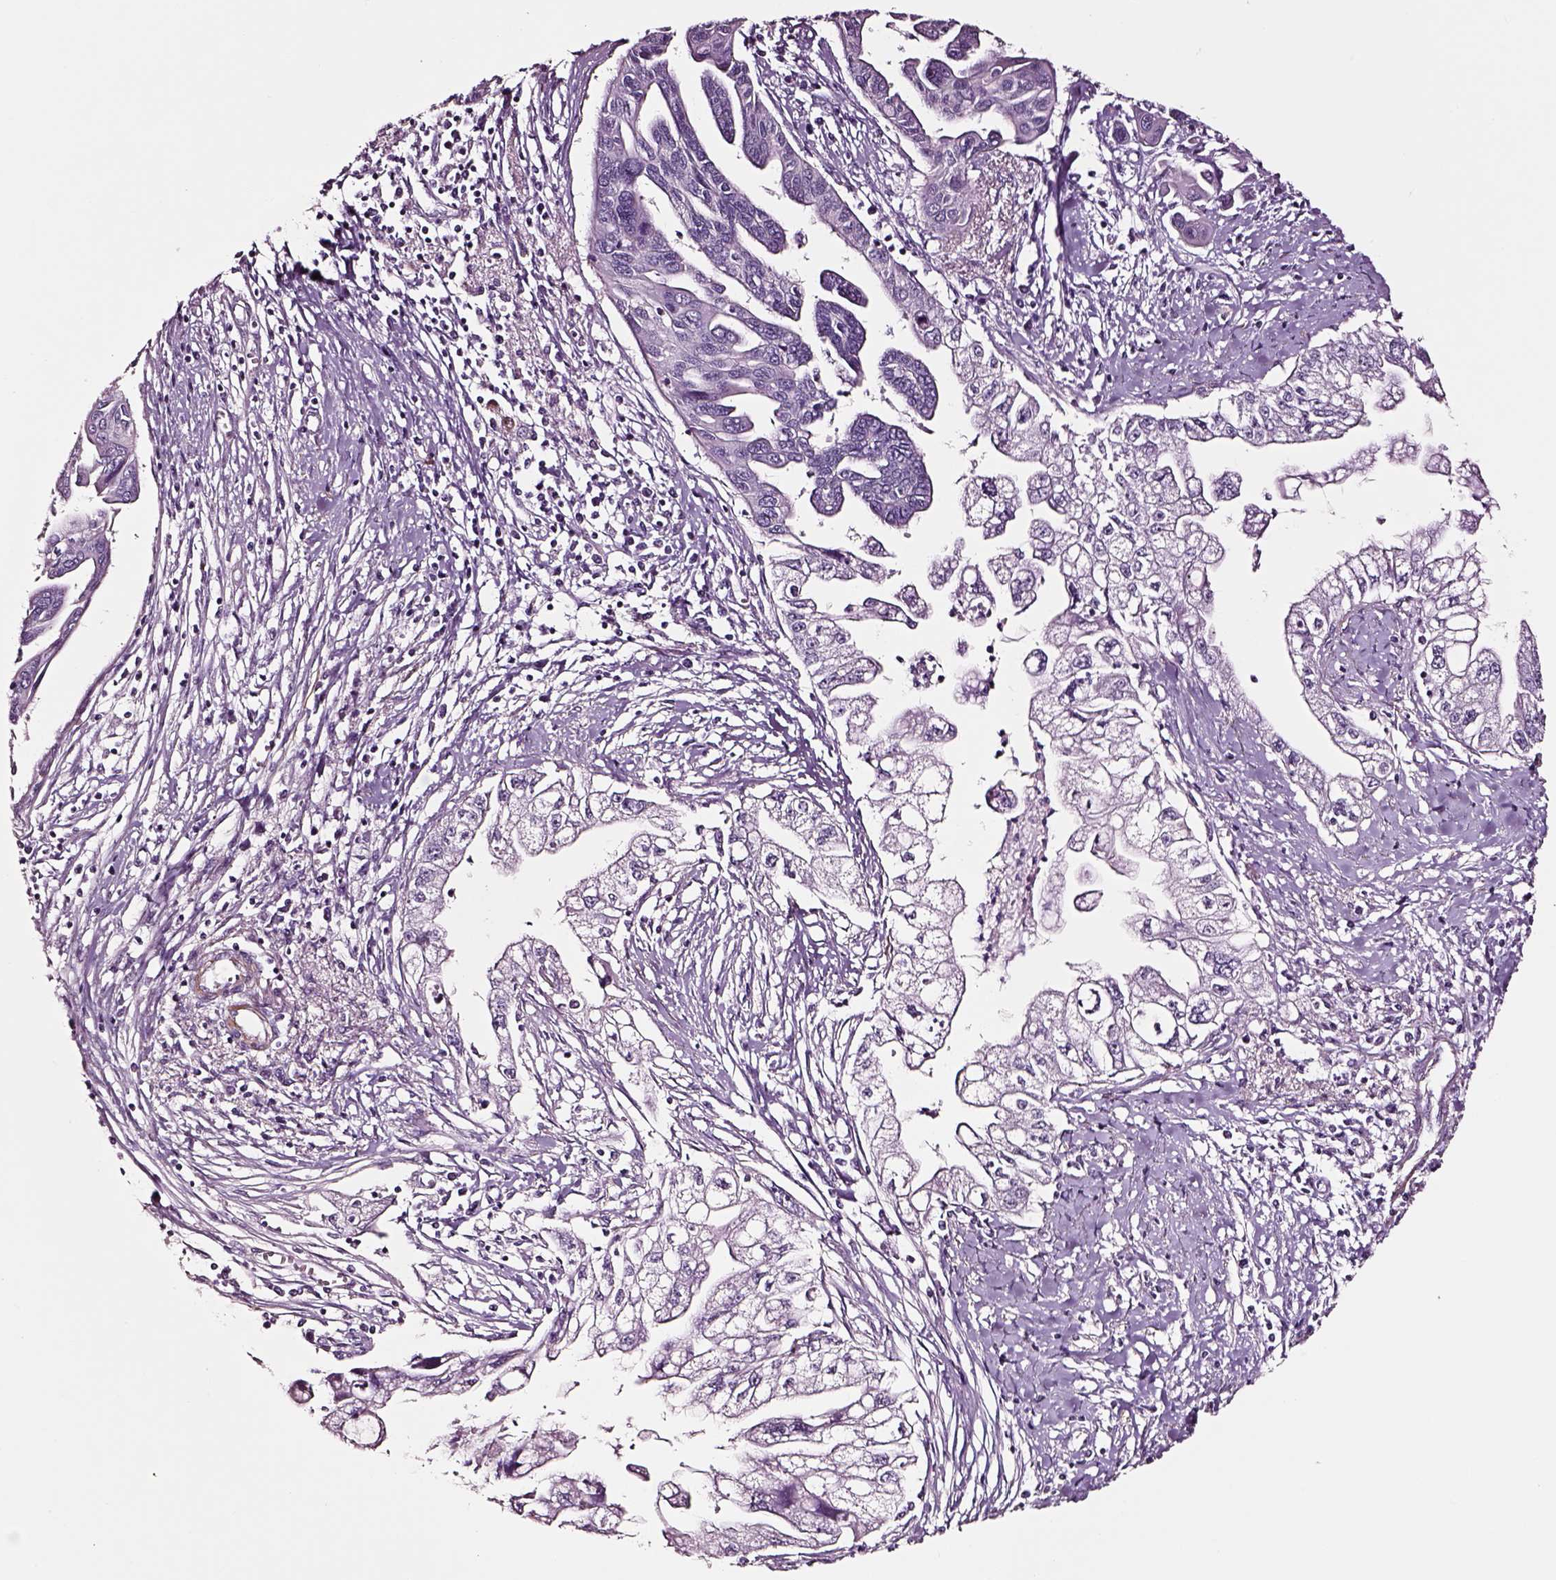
{"staining": {"intensity": "negative", "quantity": "none", "location": "none"}, "tissue": "pancreatic cancer", "cell_type": "Tumor cells", "image_type": "cancer", "snomed": [{"axis": "morphology", "description": "Adenocarcinoma, NOS"}, {"axis": "topography", "description": "Pancreas"}], "caption": "Immunohistochemistry histopathology image of neoplastic tissue: pancreatic cancer stained with DAB reveals no significant protein expression in tumor cells.", "gene": "SOX10", "patient": {"sex": "male", "age": 70}}